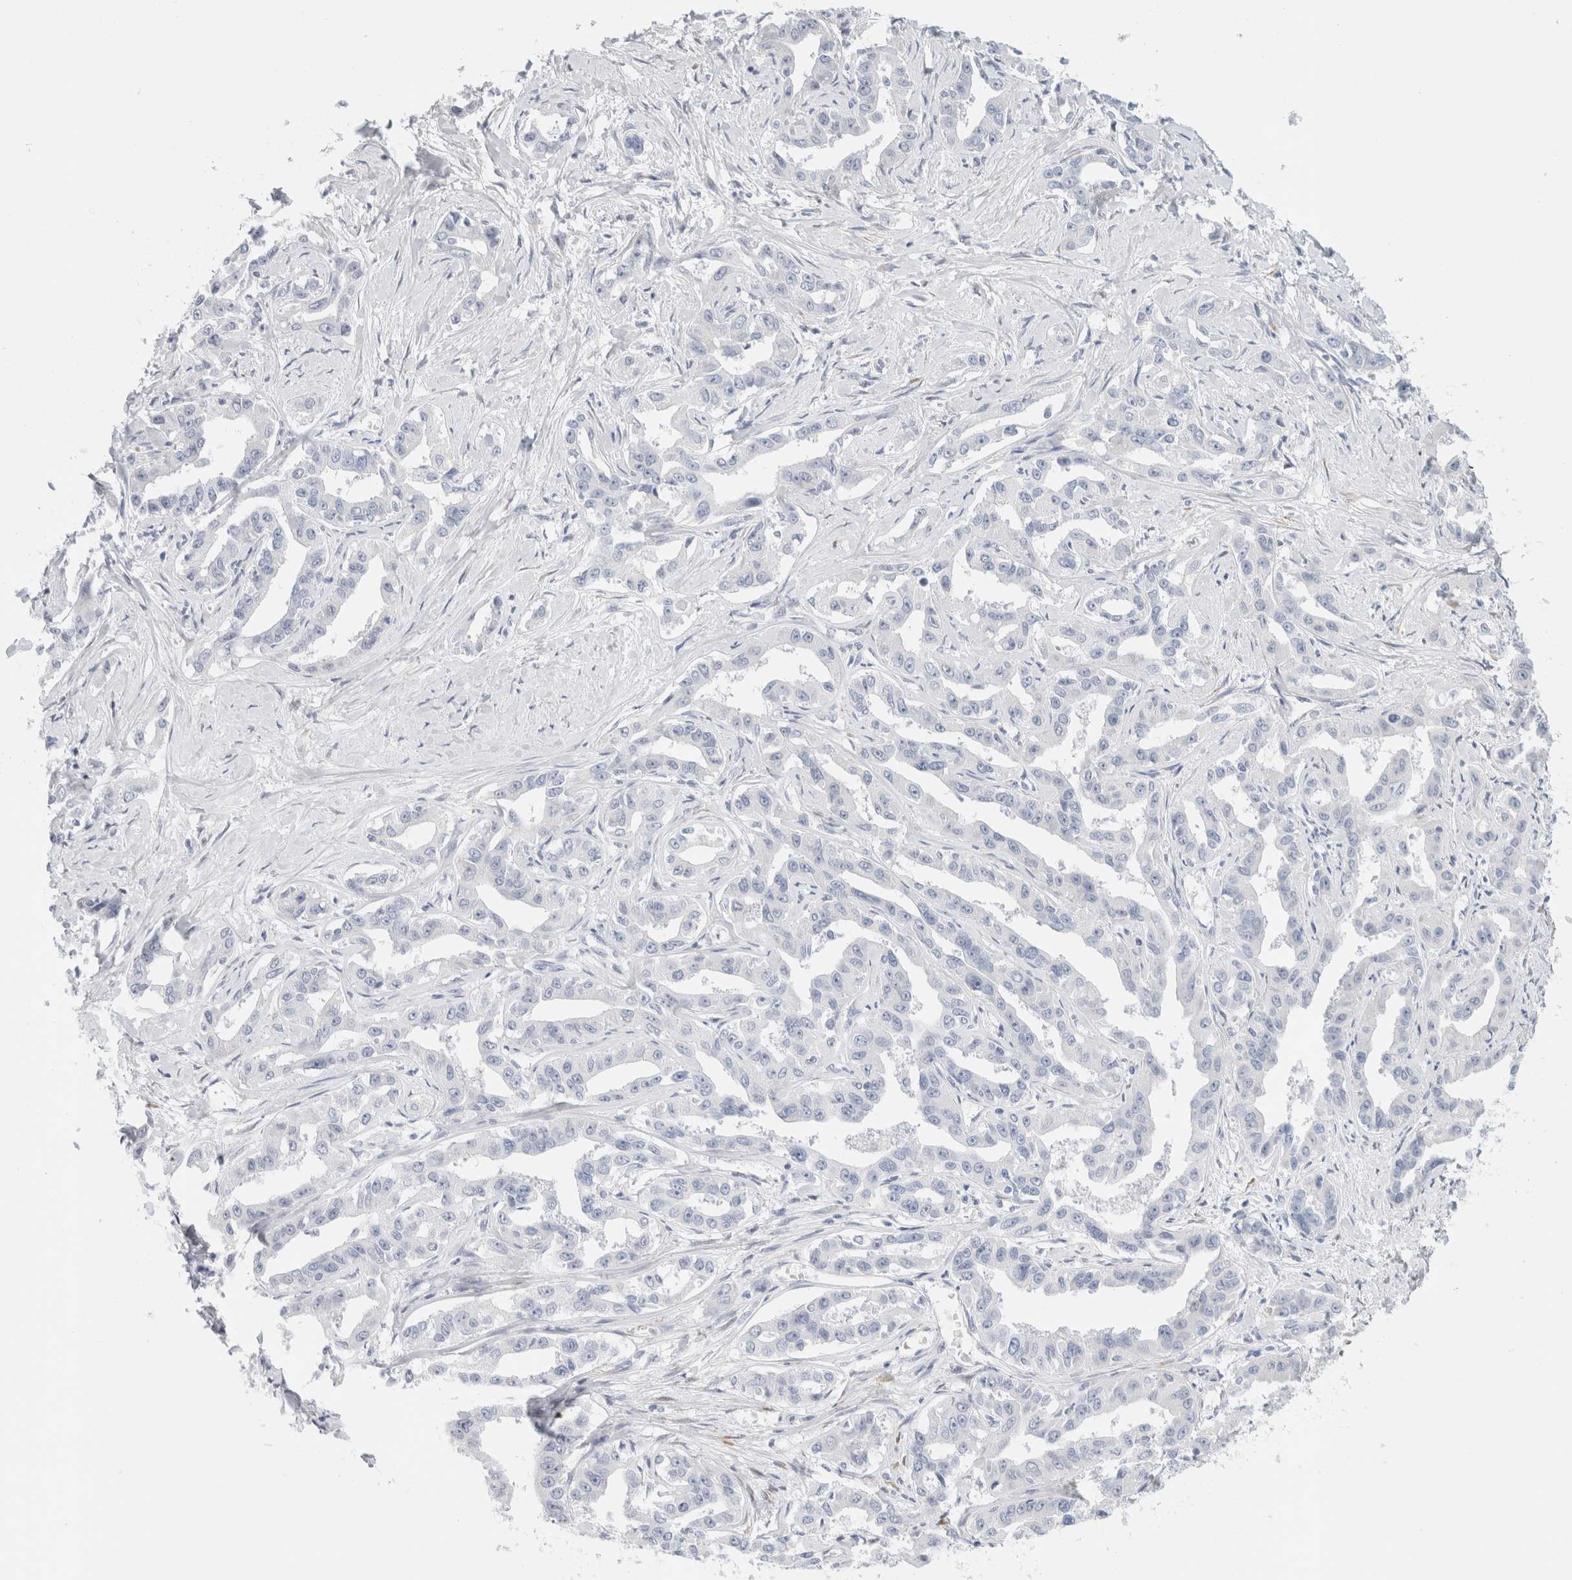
{"staining": {"intensity": "negative", "quantity": "none", "location": "none"}, "tissue": "liver cancer", "cell_type": "Tumor cells", "image_type": "cancer", "snomed": [{"axis": "morphology", "description": "Cholangiocarcinoma"}, {"axis": "topography", "description": "Liver"}], "caption": "Immunohistochemistry (IHC) image of human liver cancer (cholangiocarcinoma) stained for a protein (brown), which displays no positivity in tumor cells.", "gene": "RTN4", "patient": {"sex": "male", "age": 59}}